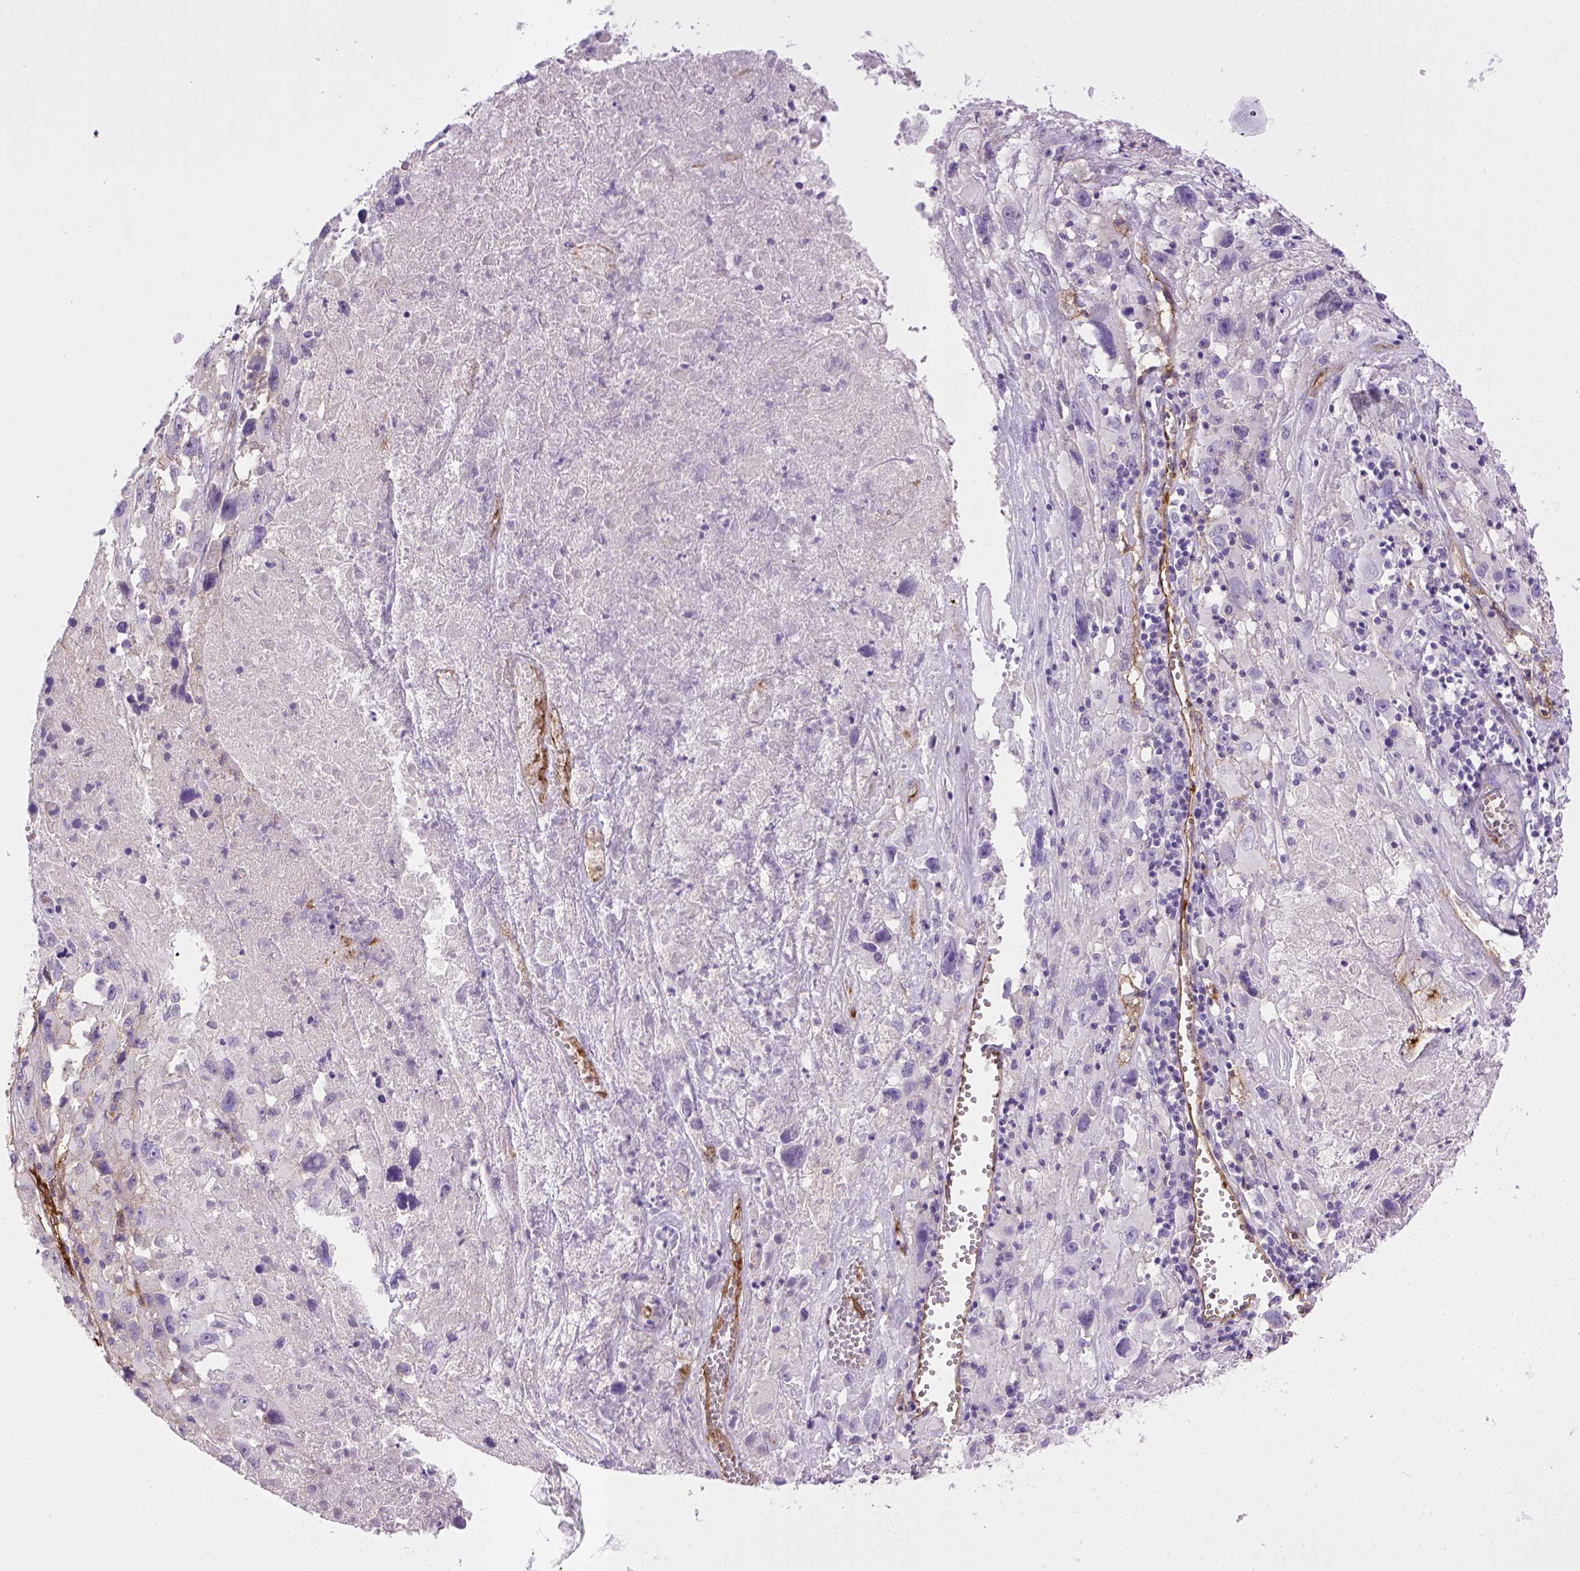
{"staining": {"intensity": "negative", "quantity": "none", "location": "none"}, "tissue": "melanoma", "cell_type": "Tumor cells", "image_type": "cancer", "snomed": [{"axis": "morphology", "description": "Malignant melanoma, Metastatic site"}, {"axis": "topography", "description": "Lymph node"}], "caption": "A photomicrograph of melanoma stained for a protein reveals no brown staining in tumor cells.", "gene": "ENG", "patient": {"sex": "male", "age": 50}}